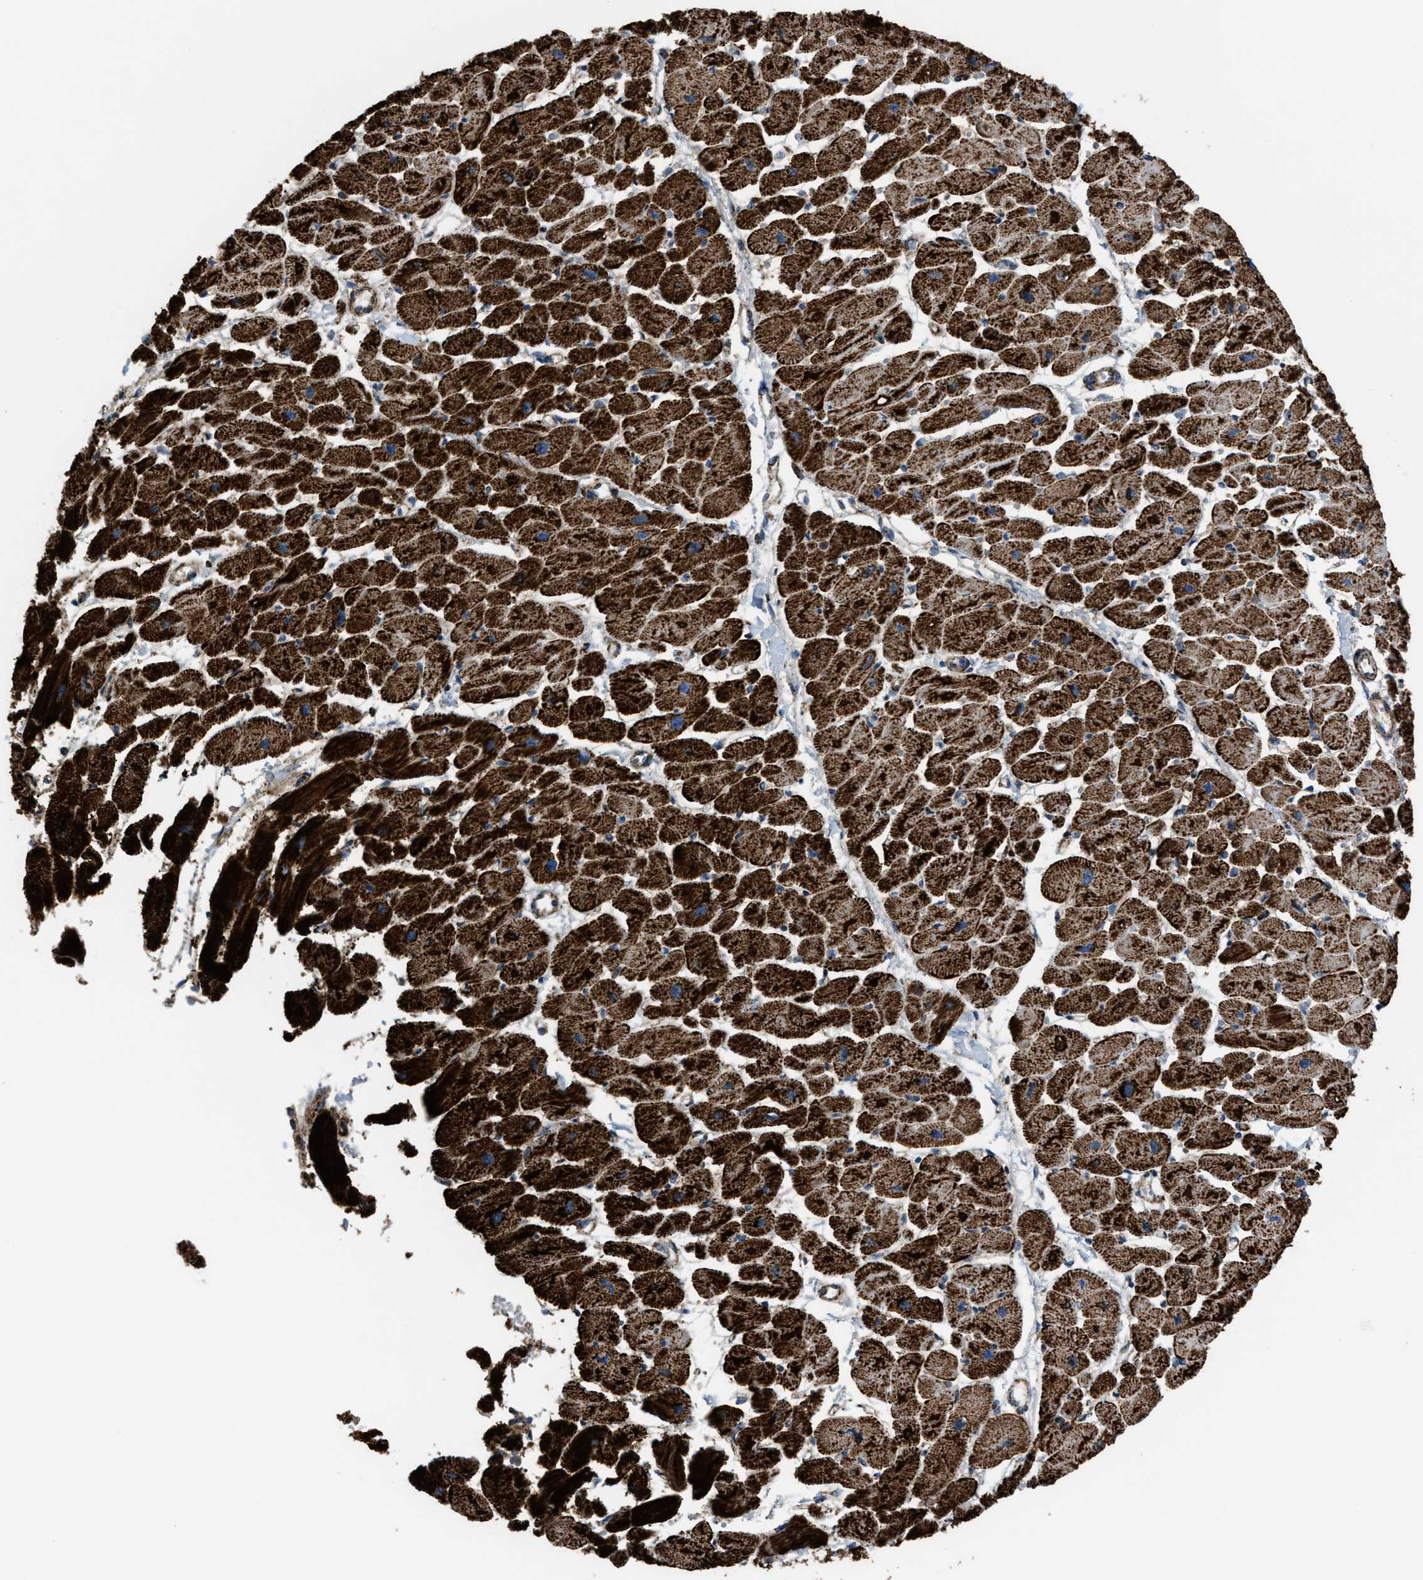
{"staining": {"intensity": "strong", "quantity": ">75%", "location": "cytoplasmic/membranous"}, "tissue": "heart muscle", "cell_type": "Cardiomyocytes", "image_type": "normal", "snomed": [{"axis": "morphology", "description": "Normal tissue, NOS"}, {"axis": "topography", "description": "Heart"}], "caption": "Benign heart muscle displays strong cytoplasmic/membranous positivity in about >75% of cardiomyocytes.", "gene": "ECHS1", "patient": {"sex": "female", "age": 54}}